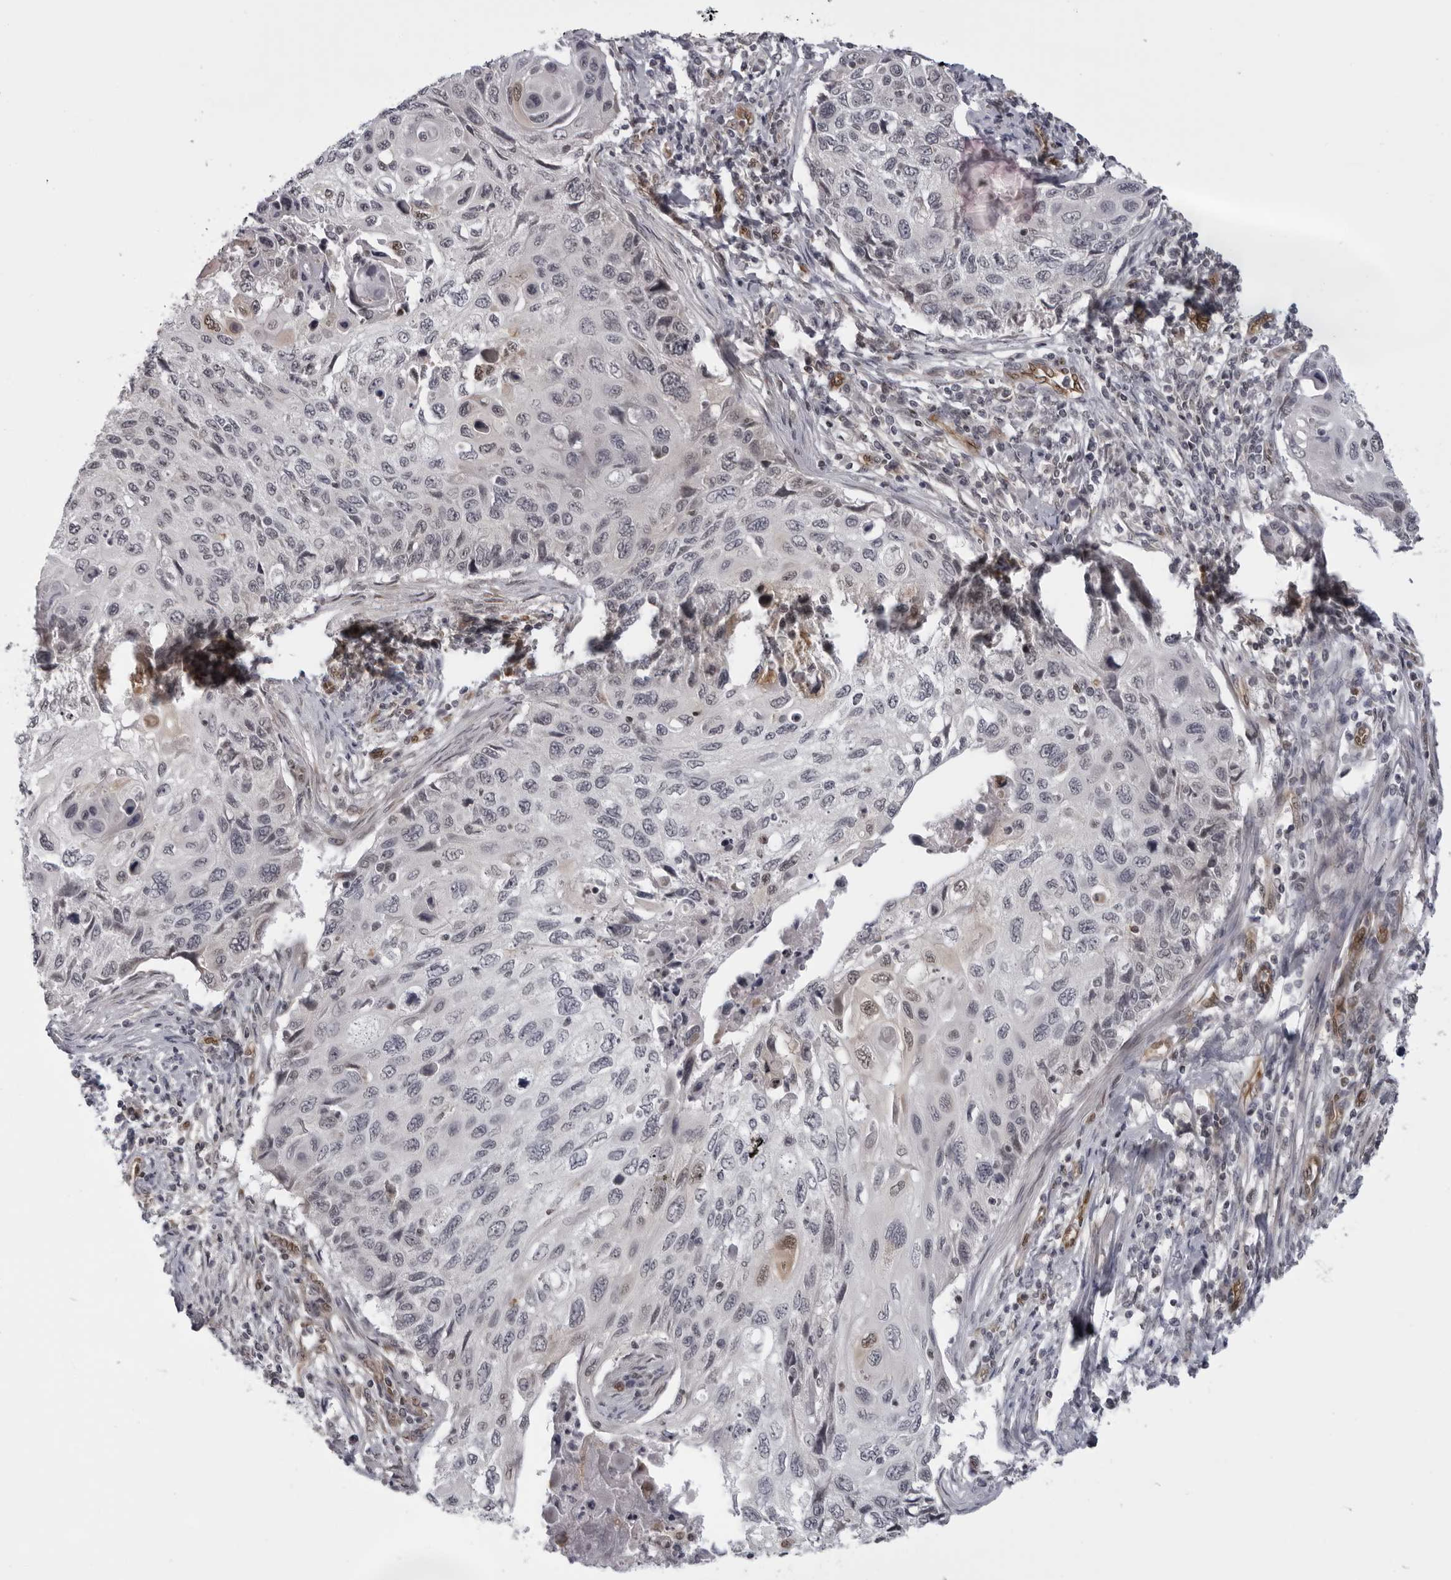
{"staining": {"intensity": "moderate", "quantity": "<25%", "location": "nuclear"}, "tissue": "cervical cancer", "cell_type": "Tumor cells", "image_type": "cancer", "snomed": [{"axis": "morphology", "description": "Squamous cell carcinoma, NOS"}, {"axis": "topography", "description": "Cervix"}], "caption": "An IHC image of tumor tissue is shown. Protein staining in brown highlights moderate nuclear positivity in cervical squamous cell carcinoma within tumor cells.", "gene": "MAPK12", "patient": {"sex": "female", "age": 70}}